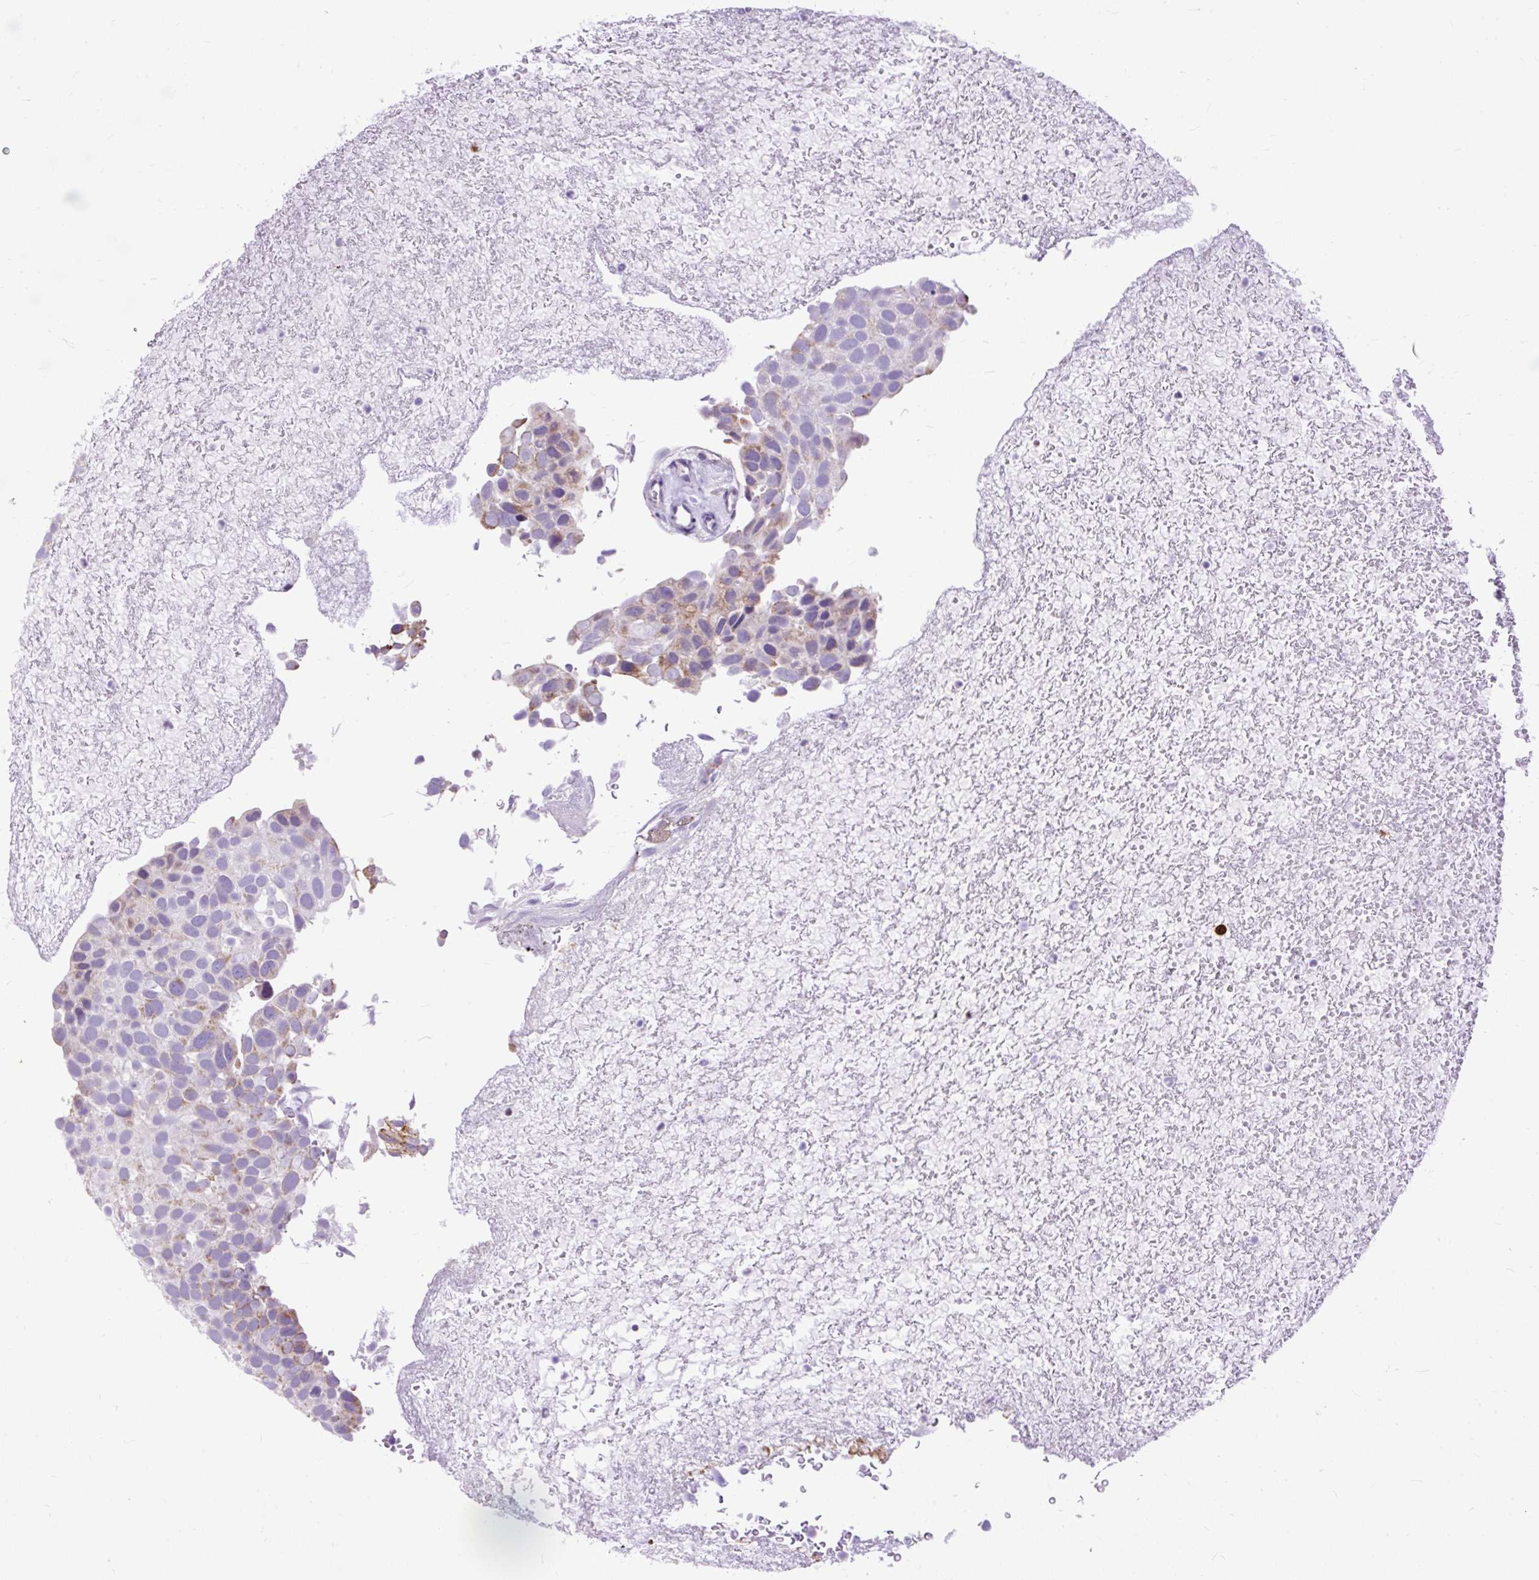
{"staining": {"intensity": "moderate", "quantity": "<25%", "location": "cytoplasmic/membranous"}, "tissue": "urothelial cancer", "cell_type": "Tumor cells", "image_type": "cancer", "snomed": [{"axis": "morphology", "description": "Urothelial carcinoma, Low grade"}, {"axis": "topography", "description": "Urinary bladder"}], "caption": "A brown stain labels moderate cytoplasmic/membranous expression of a protein in human urothelial cancer tumor cells. (IHC, brightfield microscopy, high magnification).", "gene": "ZNF256", "patient": {"sex": "male", "age": 78}}